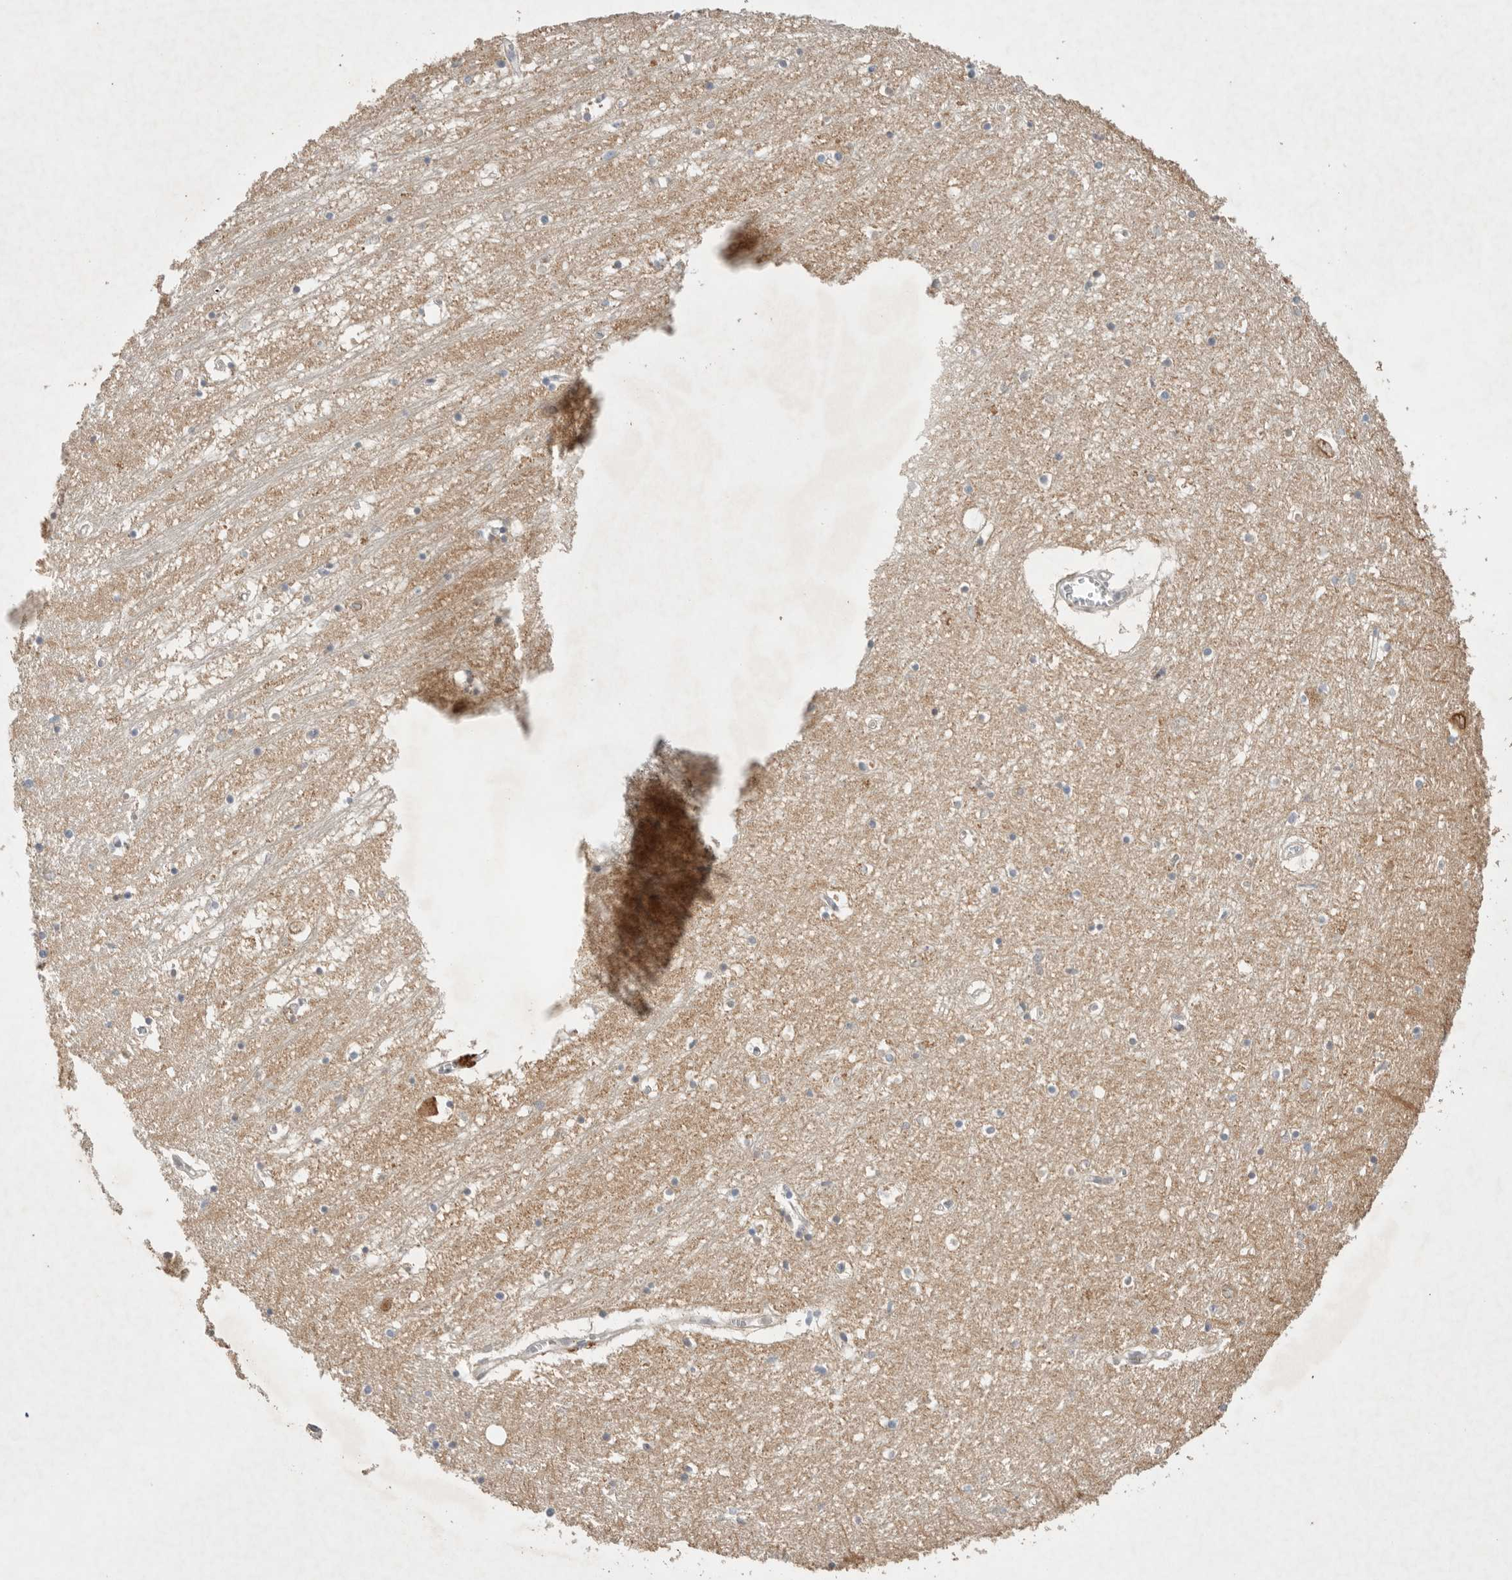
{"staining": {"intensity": "moderate", "quantity": "<25%", "location": "nuclear"}, "tissue": "hippocampus", "cell_type": "Glial cells", "image_type": "normal", "snomed": [{"axis": "morphology", "description": "Normal tissue, NOS"}, {"axis": "topography", "description": "Hippocampus"}], "caption": "DAB (3,3'-diaminobenzidine) immunohistochemical staining of normal hippocampus reveals moderate nuclear protein expression in approximately <25% of glial cells.", "gene": "LEMD3", "patient": {"sex": "male", "age": 70}}